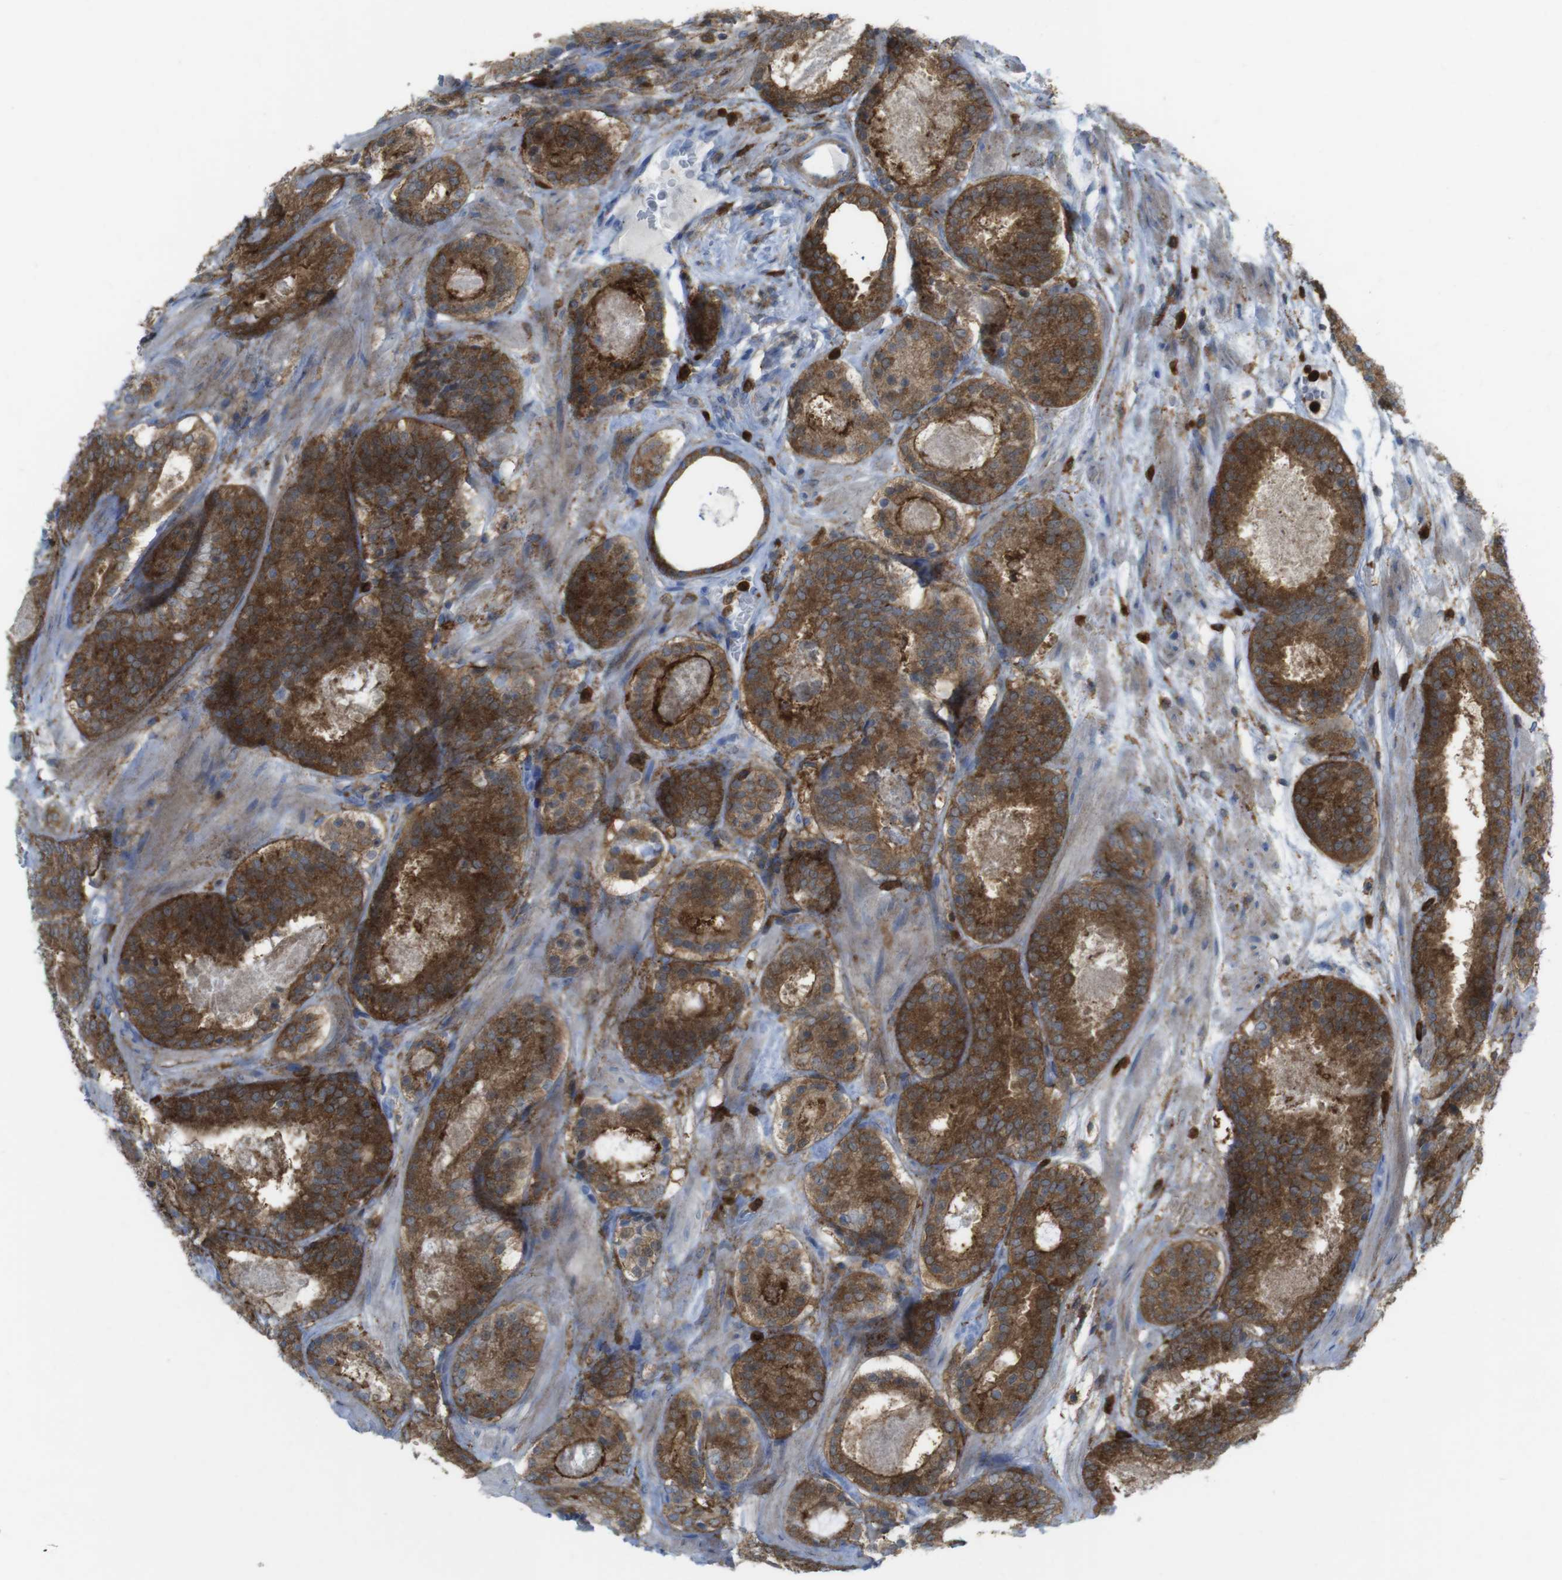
{"staining": {"intensity": "strong", "quantity": ">75%", "location": "cytoplasmic/membranous"}, "tissue": "prostate cancer", "cell_type": "Tumor cells", "image_type": "cancer", "snomed": [{"axis": "morphology", "description": "Adenocarcinoma, Low grade"}, {"axis": "topography", "description": "Prostate"}], "caption": "Protein staining demonstrates strong cytoplasmic/membranous expression in about >75% of tumor cells in prostate cancer.", "gene": "PRKCD", "patient": {"sex": "male", "age": 69}}